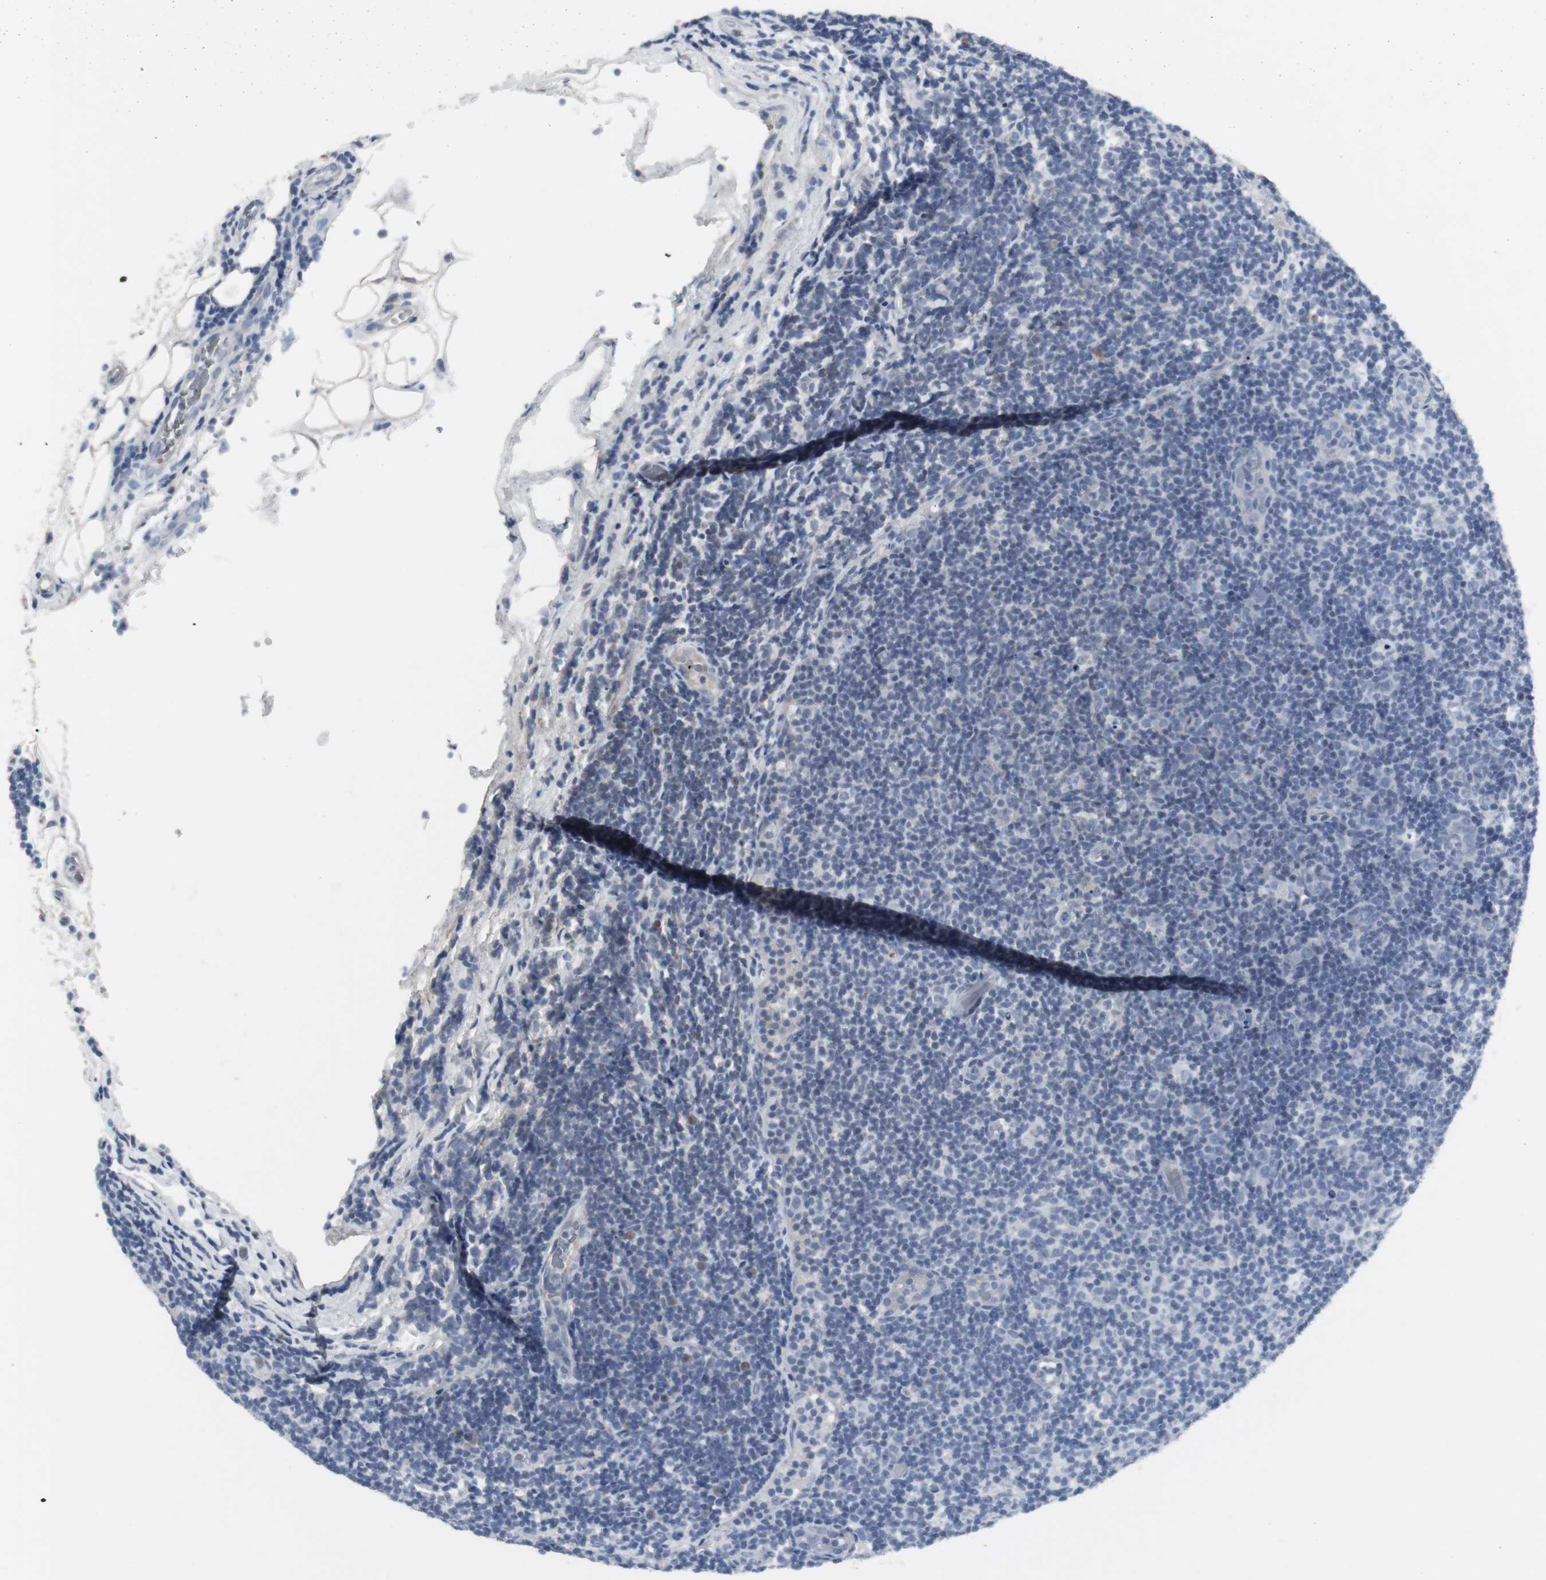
{"staining": {"intensity": "negative", "quantity": "none", "location": "none"}, "tissue": "lymphoma", "cell_type": "Tumor cells", "image_type": "cancer", "snomed": [{"axis": "morphology", "description": "Malignant lymphoma, non-Hodgkin's type, Low grade"}, {"axis": "topography", "description": "Lymph node"}], "caption": "Immunohistochemical staining of human low-grade malignant lymphoma, non-Hodgkin's type exhibits no significant expression in tumor cells. Nuclei are stained in blue.", "gene": "ACAA1", "patient": {"sex": "male", "age": 83}}